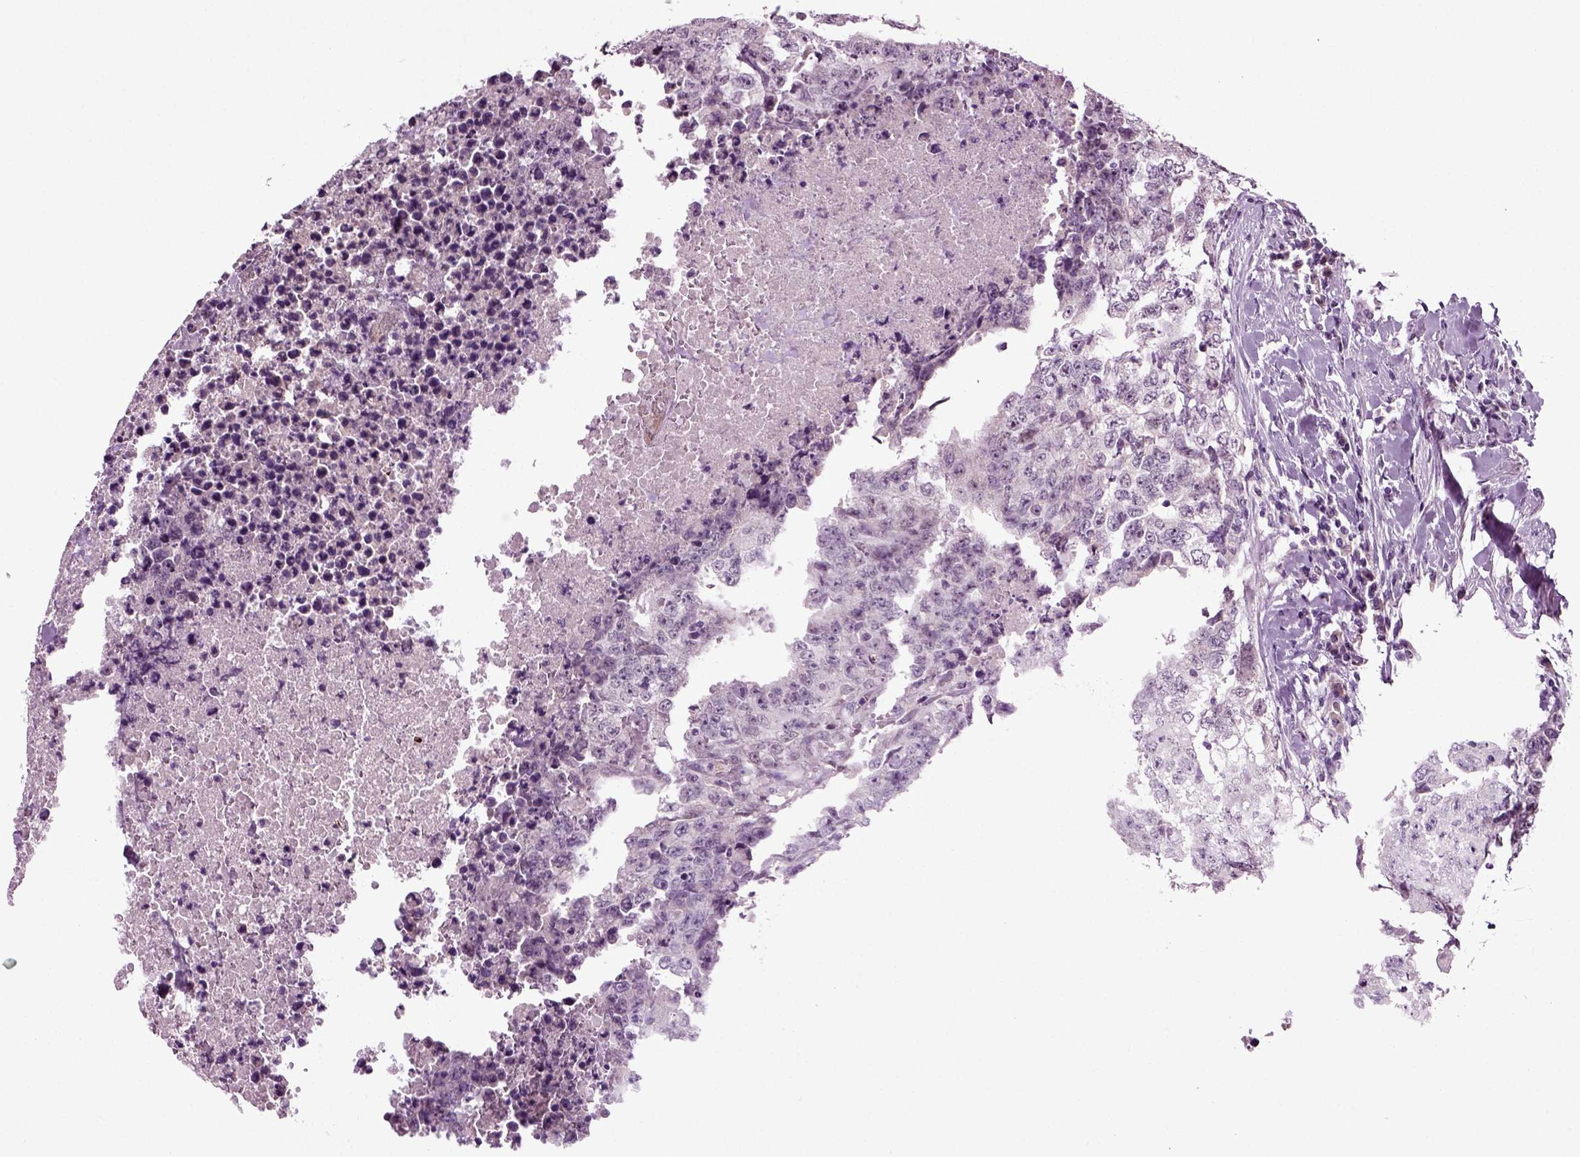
{"staining": {"intensity": "negative", "quantity": "none", "location": "none"}, "tissue": "testis cancer", "cell_type": "Tumor cells", "image_type": "cancer", "snomed": [{"axis": "morphology", "description": "Carcinoma, Embryonal, NOS"}, {"axis": "topography", "description": "Testis"}], "caption": "Testis embryonal carcinoma stained for a protein using immunohistochemistry exhibits no expression tumor cells.", "gene": "SPATA17", "patient": {"sex": "male", "age": 24}}